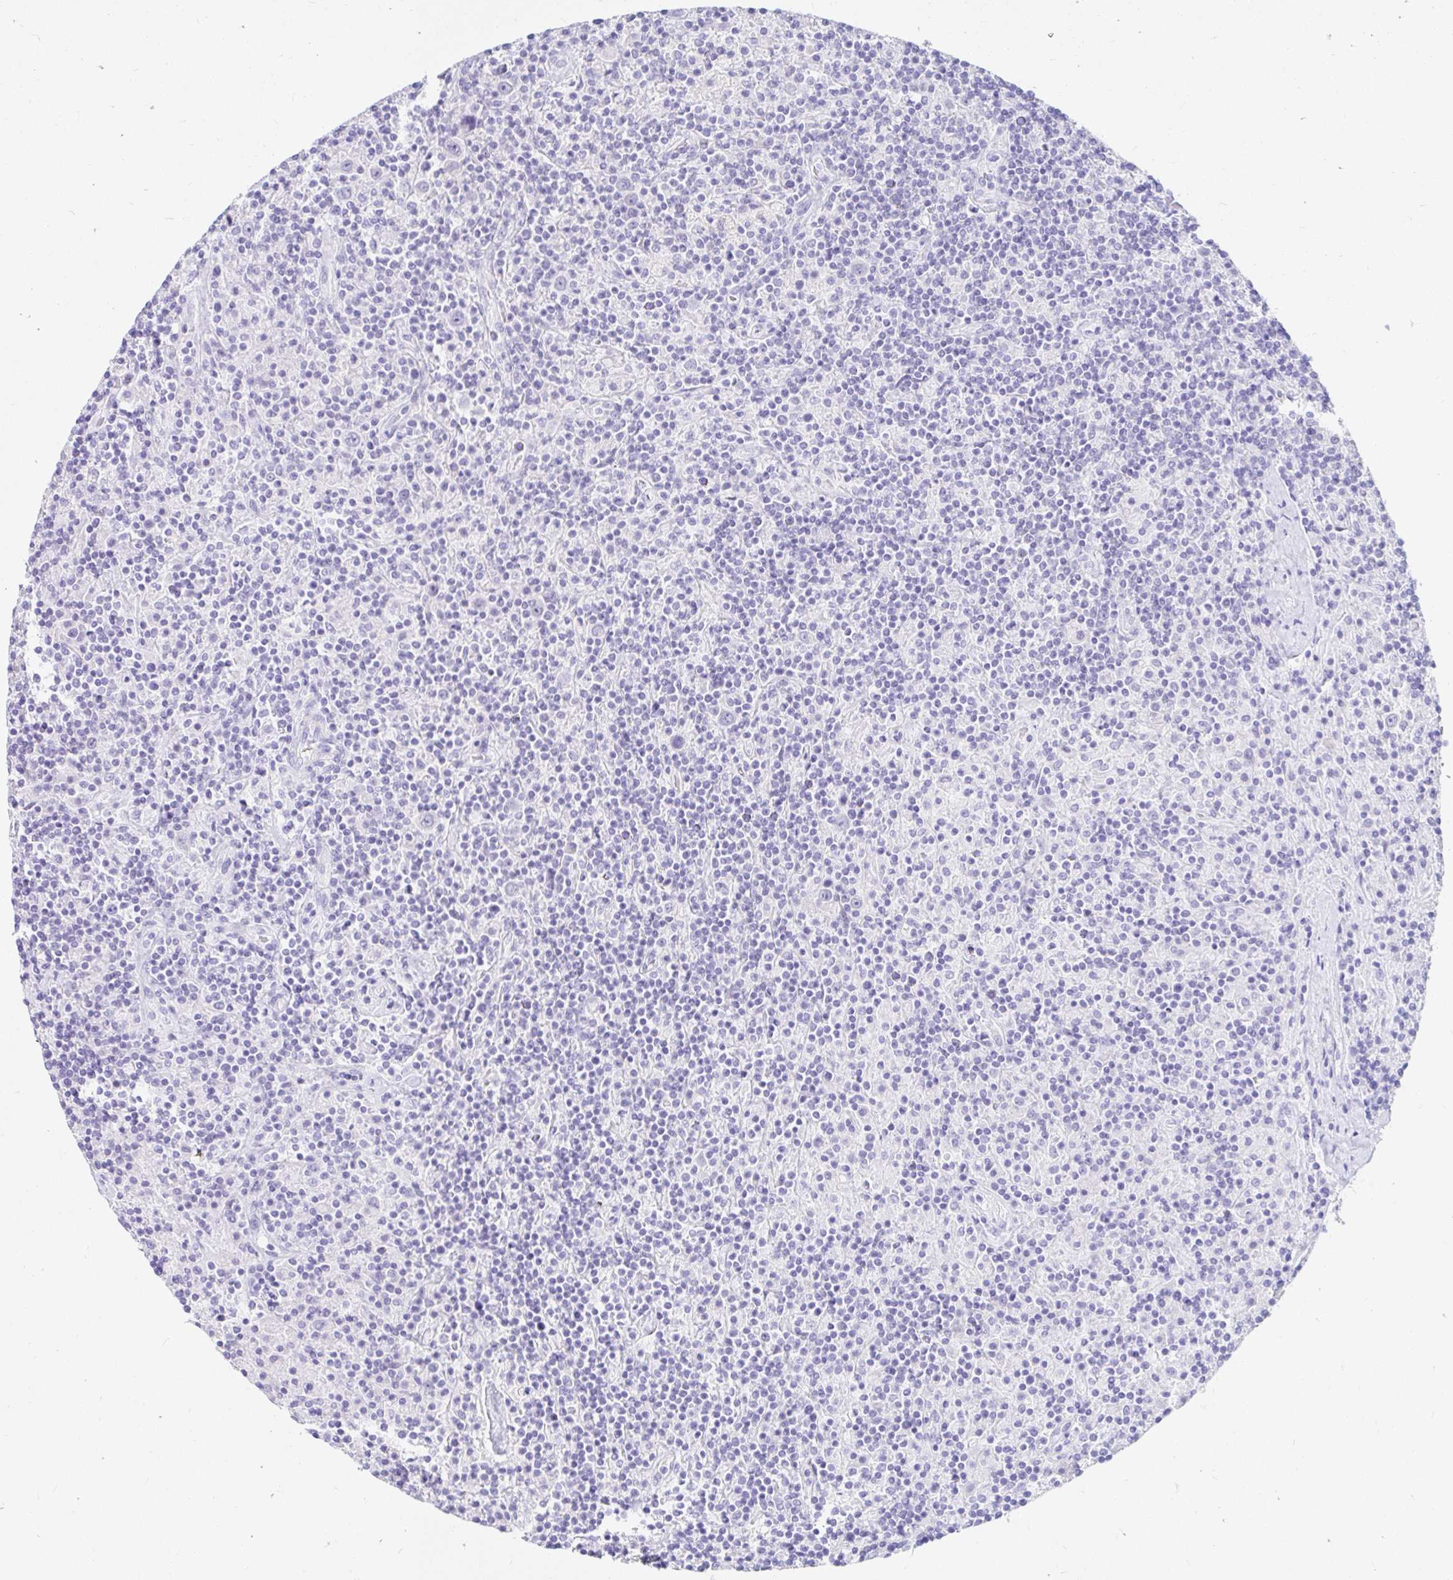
{"staining": {"intensity": "negative", "quantity": "none", "location": "none"}, "tissue": "lymphoma", "cell_type": "Tumor cells", "image_type": "cancer", "snomed": [{"axis": "morphology", "description": "Hodgkin's disease, NOS"}, {"axis": "topography", "description": "Lymph node"}], "caption": "Immunohistochemical staining of Hodgkin's disease displays no significant expression in tumor cells.", "gene": "PPP1R1B", "patient": {"sex": "male", "age": 70}}